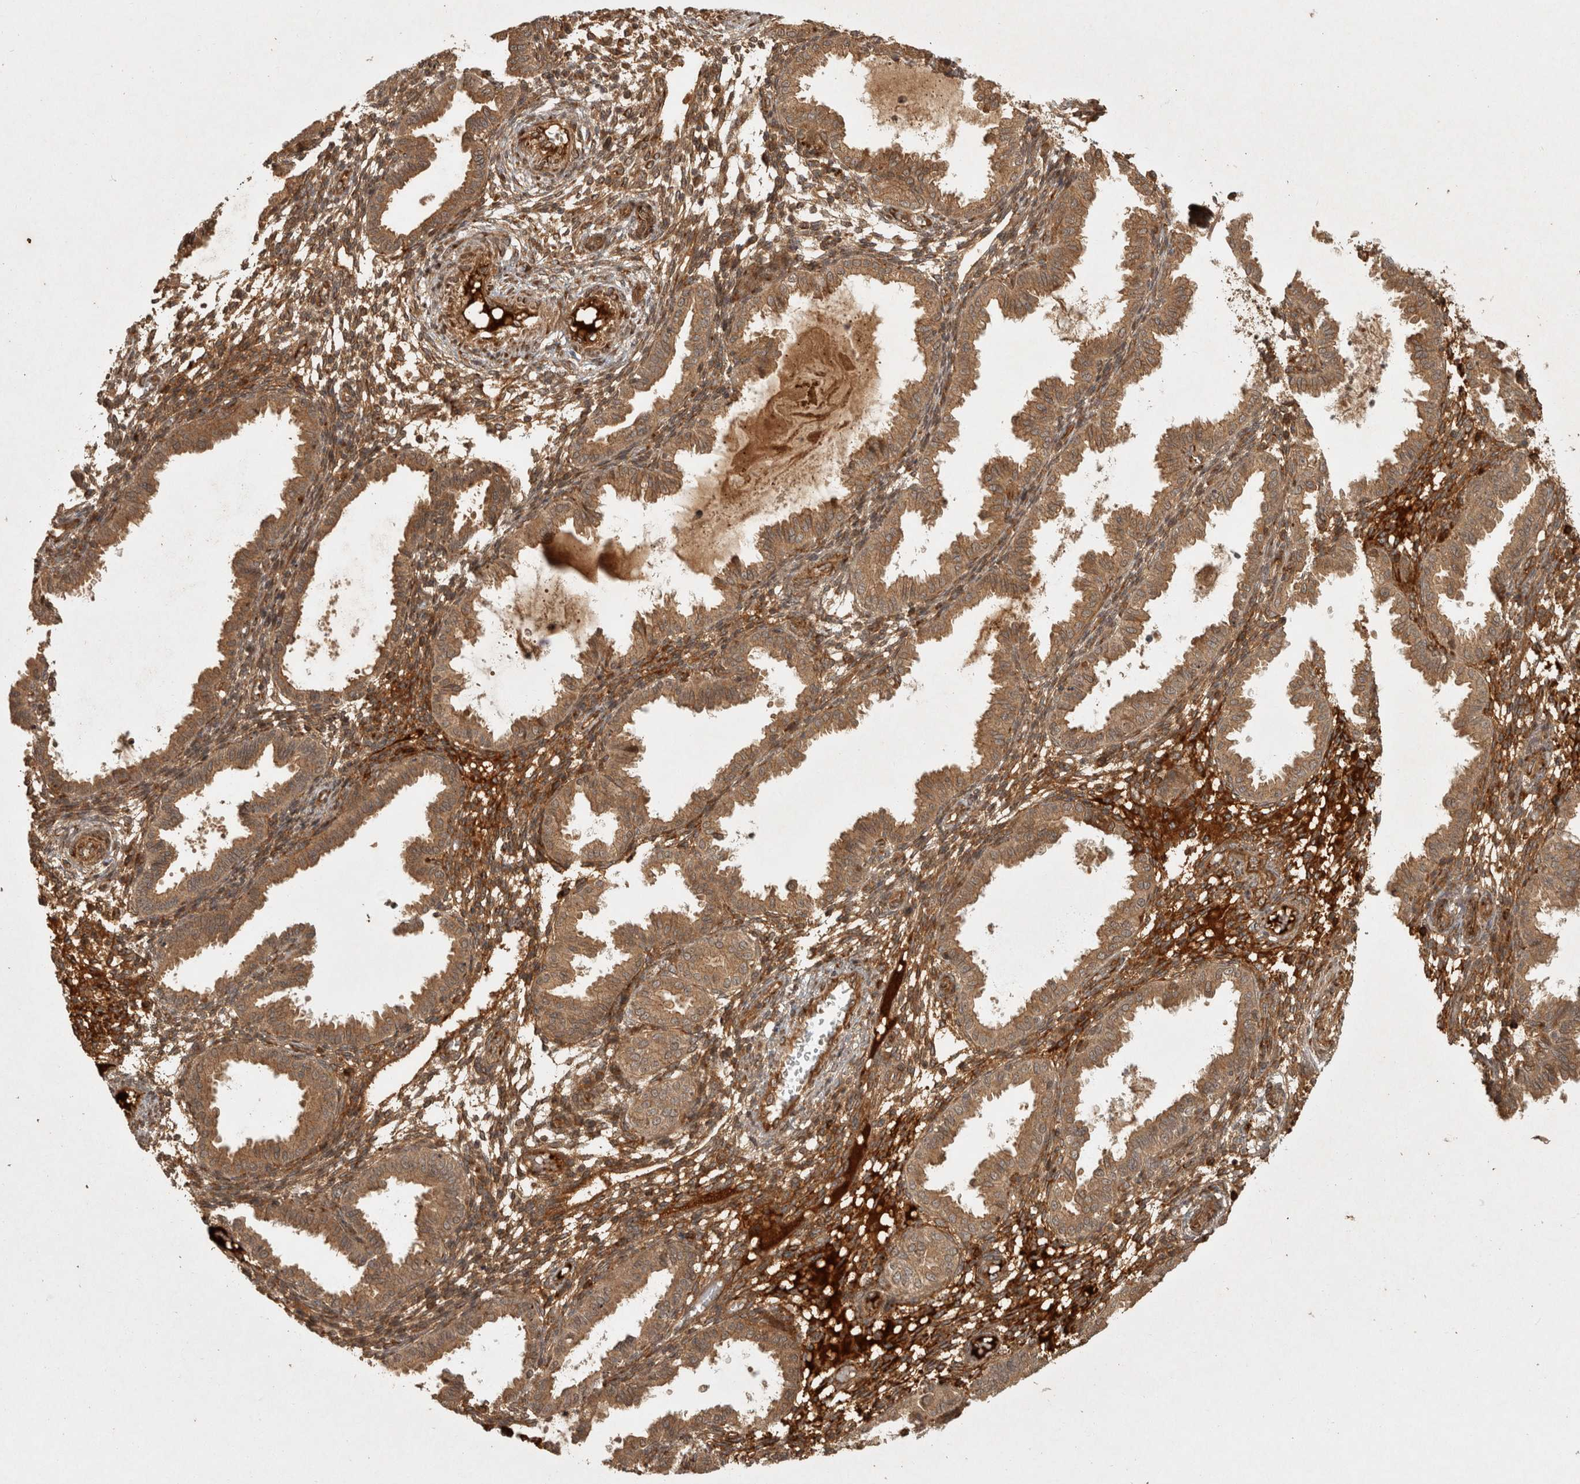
{"staining": {"intensity": "moderate", "quantity": ">75%", "location": "cytoplasmic/membranous"}, "tissue": "endometrium", "cell_type": "Cells in endometrial stroma", "image_type": "normal", "snomed": [{"axis": "morphology", "description": "Normal tissue, NOS"}, {"axis": "topography", "description": "Endometrium"}], "caption": "A micrograph showing moderate cytoplasmic/membranous expression in approximately >75% of cells in endometrial stroma in unremarkable endometrium, as visualized by brown immunohistochemical staining.", "gene": "CAMSAP2", "patient": {"sex": "female", "age": 33}}